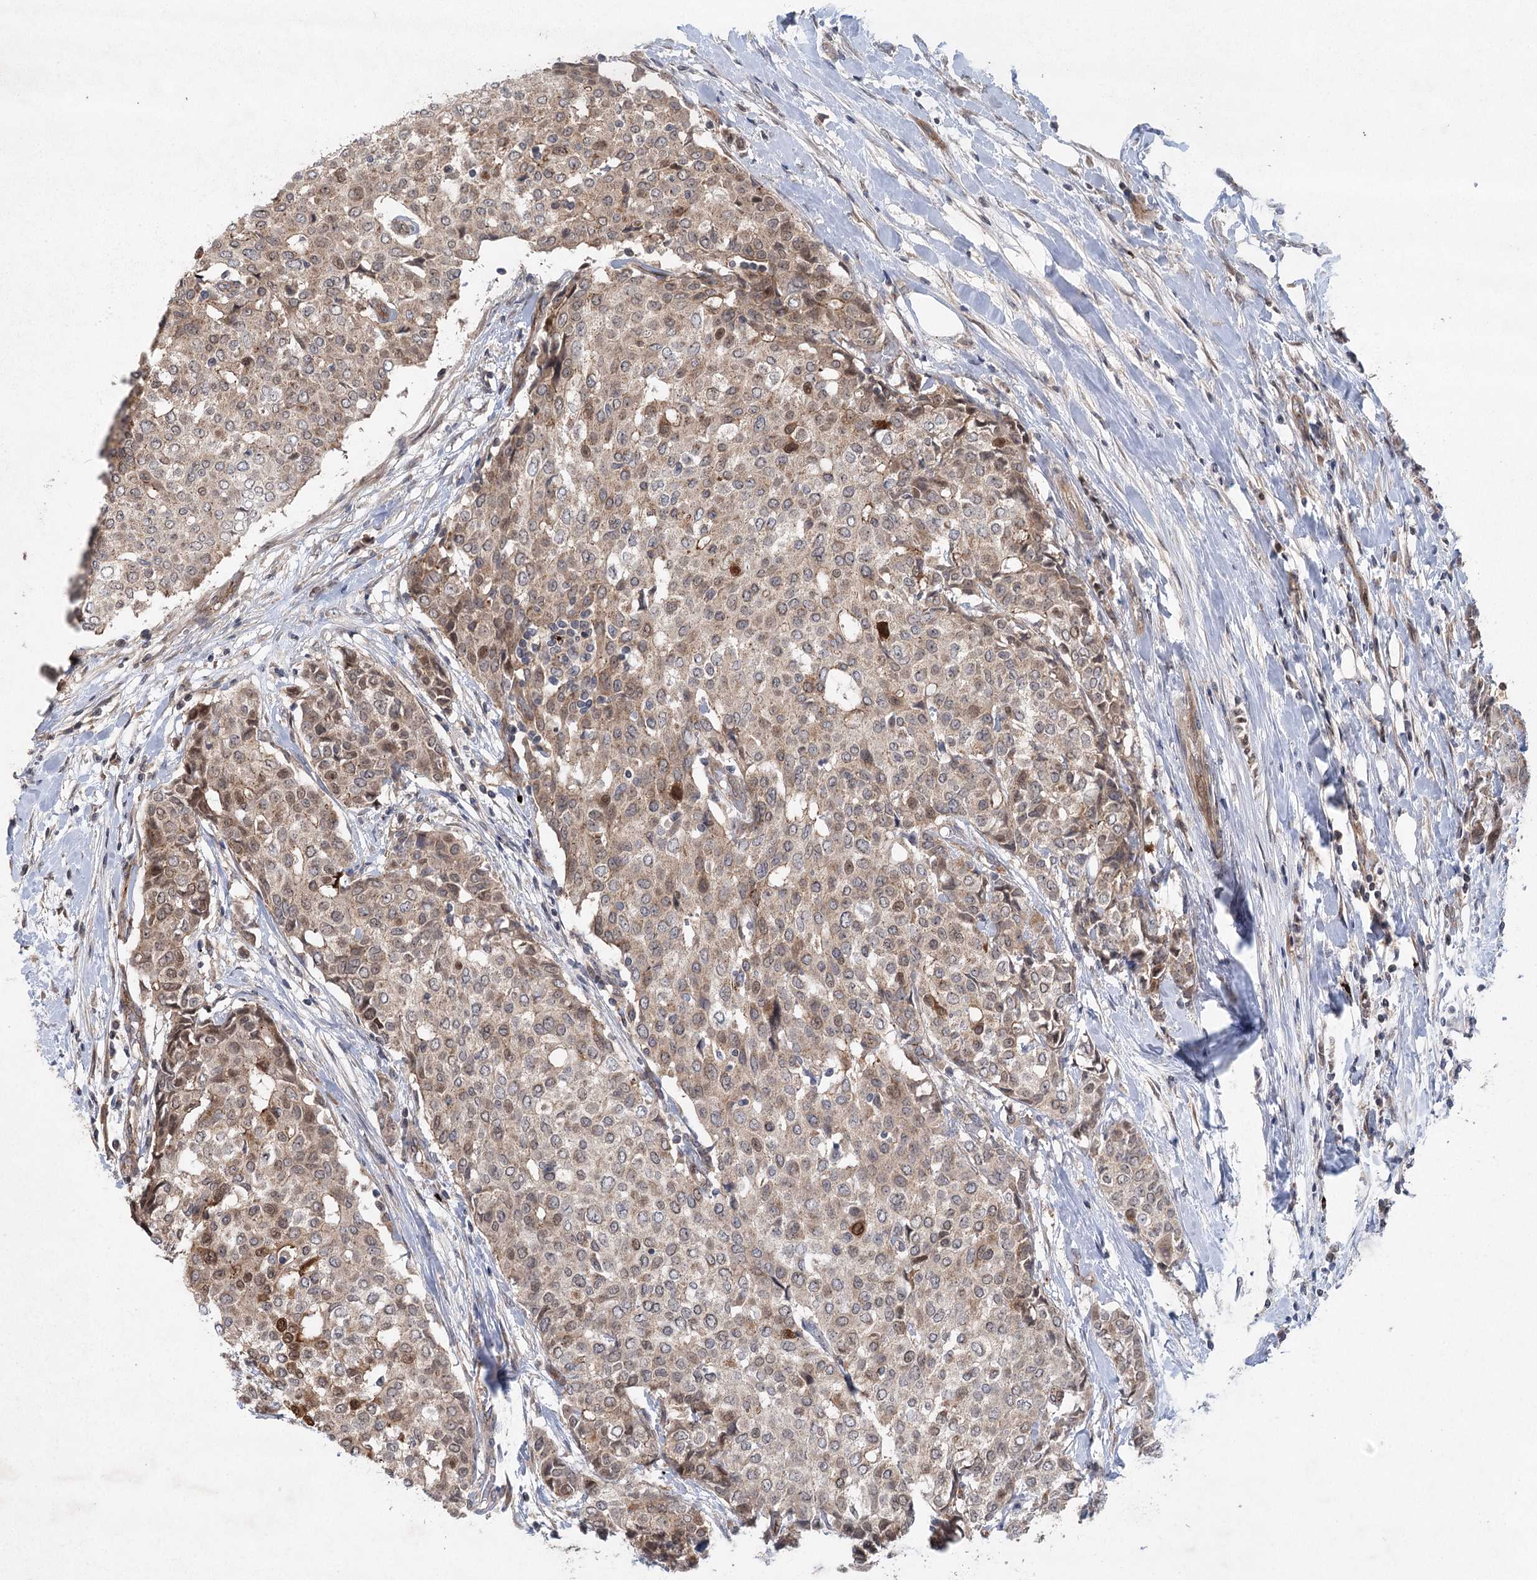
{"staining": {"intensity": "weak", "quantity": ">75%", "location": "cytoplasmic/membranous"}, "tissue": "breast cancer", "cell_type": "Tumor cells", "image_type": "cancer", "snomed": [{"axis": "morphology", "description": "Lobular carcinoma"}, {"axis": "topography", "description": "Breast"}], "caption": "Lobular carcinoma (breast) stained with a protein marker demonstrates weak staining in tumor cells.", "gene": "METTL24", "patient": {"sex": "female", "age": 51}}